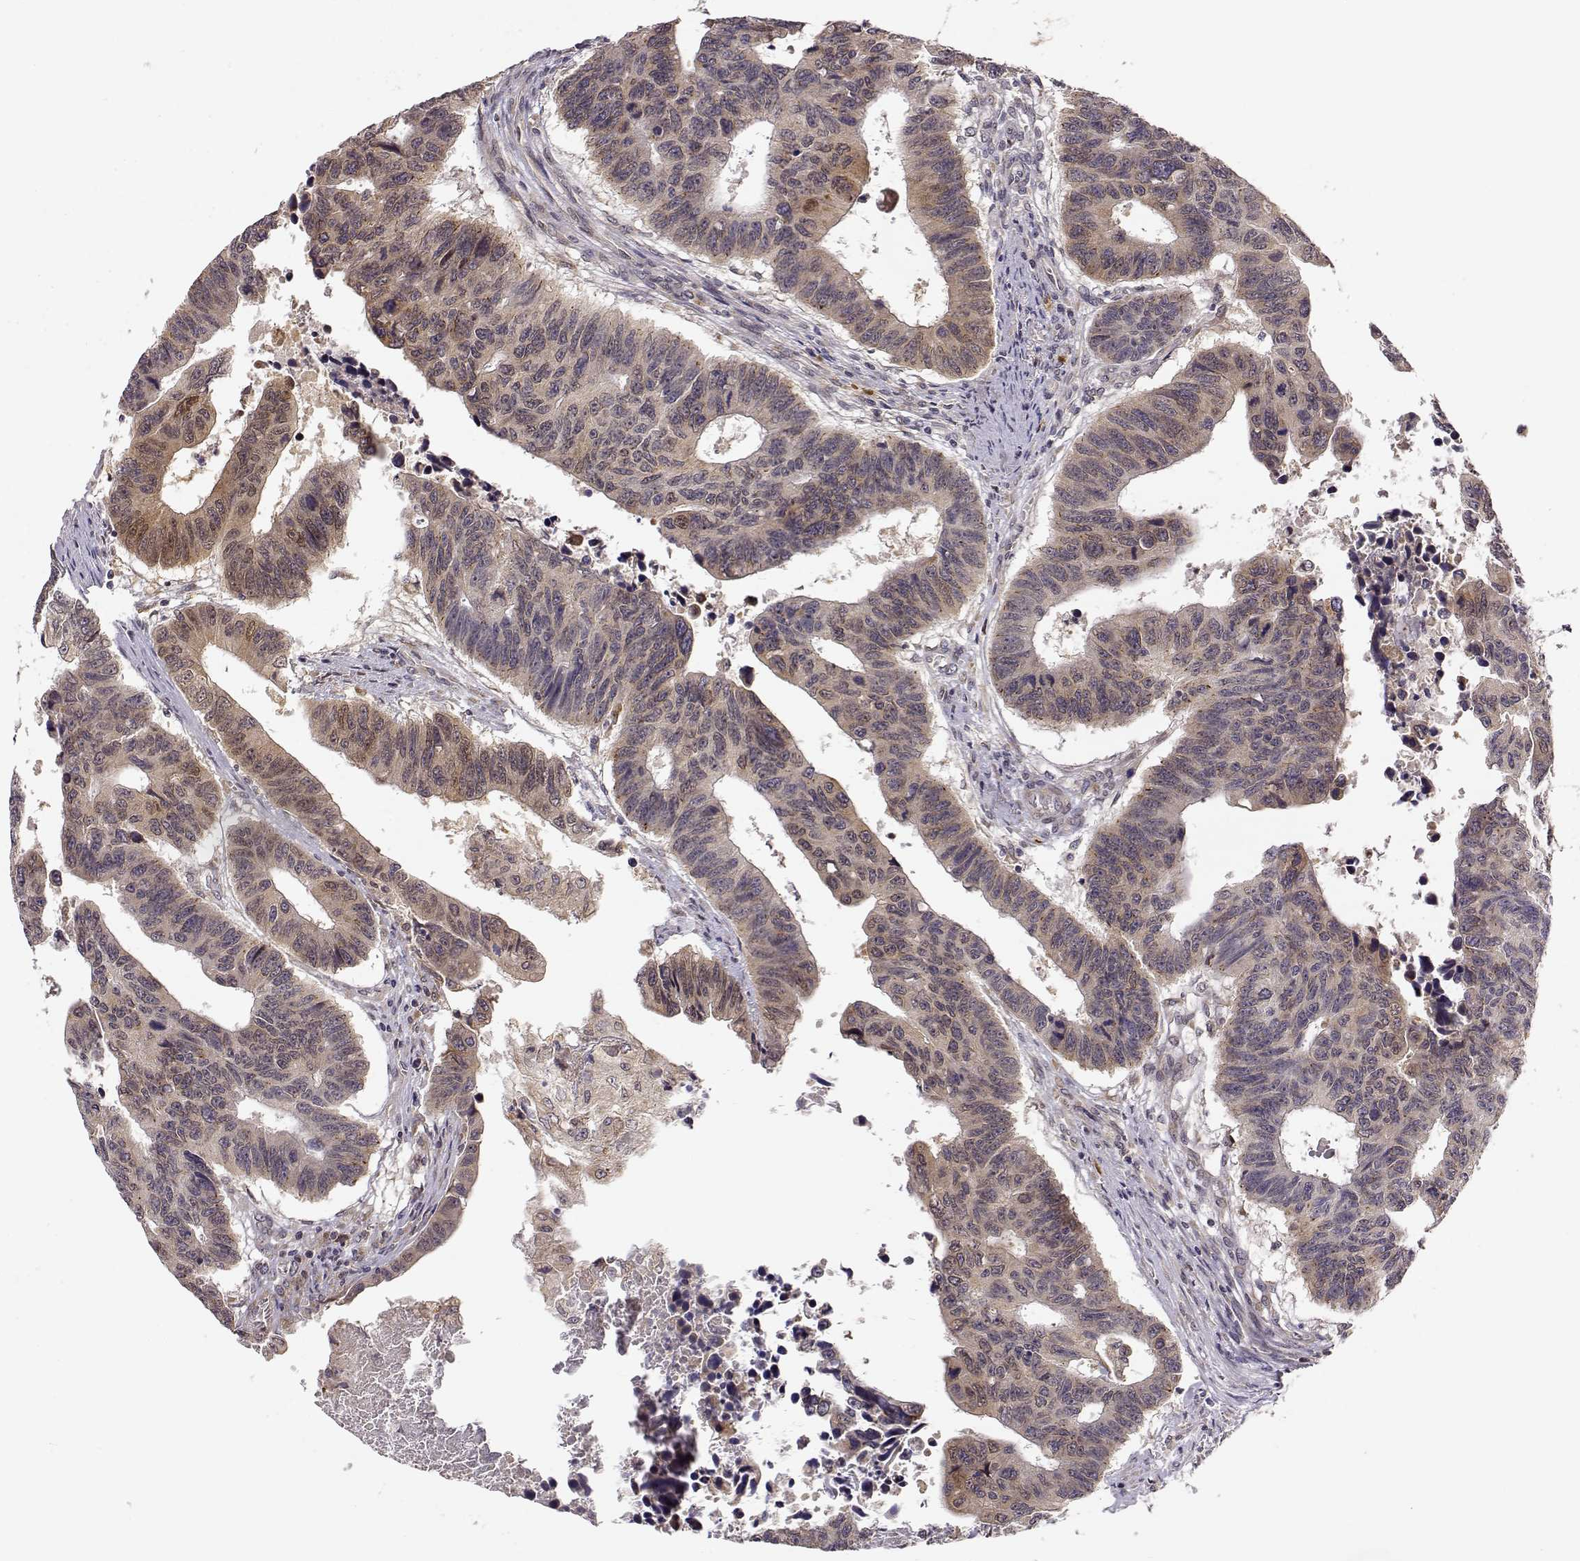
{"staining": {"intensity": "weak", "quantity": ">75%", "location": "cytoplasmic/membranous"}, "tissue": "colorectal cancer", "cell_type": "Tumor cells", "image_type": "cancer", "snomed": [{"axis": "morphology", "description": "Adenocarcinoma, NOS"}, {"axis": "topography", "description": "Rectum"}], "caption": "IHC micrograph of neoplastic tissue: colorectal adenocarcinoma stained using IHC shows low levels of weak protein expression localized specifically in the cytoplasmic/membranous of tumor cells, appearing as a cytoplasmic/membranous brown color.", "gene": "ERGIC2", "patient": {"sex": "female", "age": 85}}